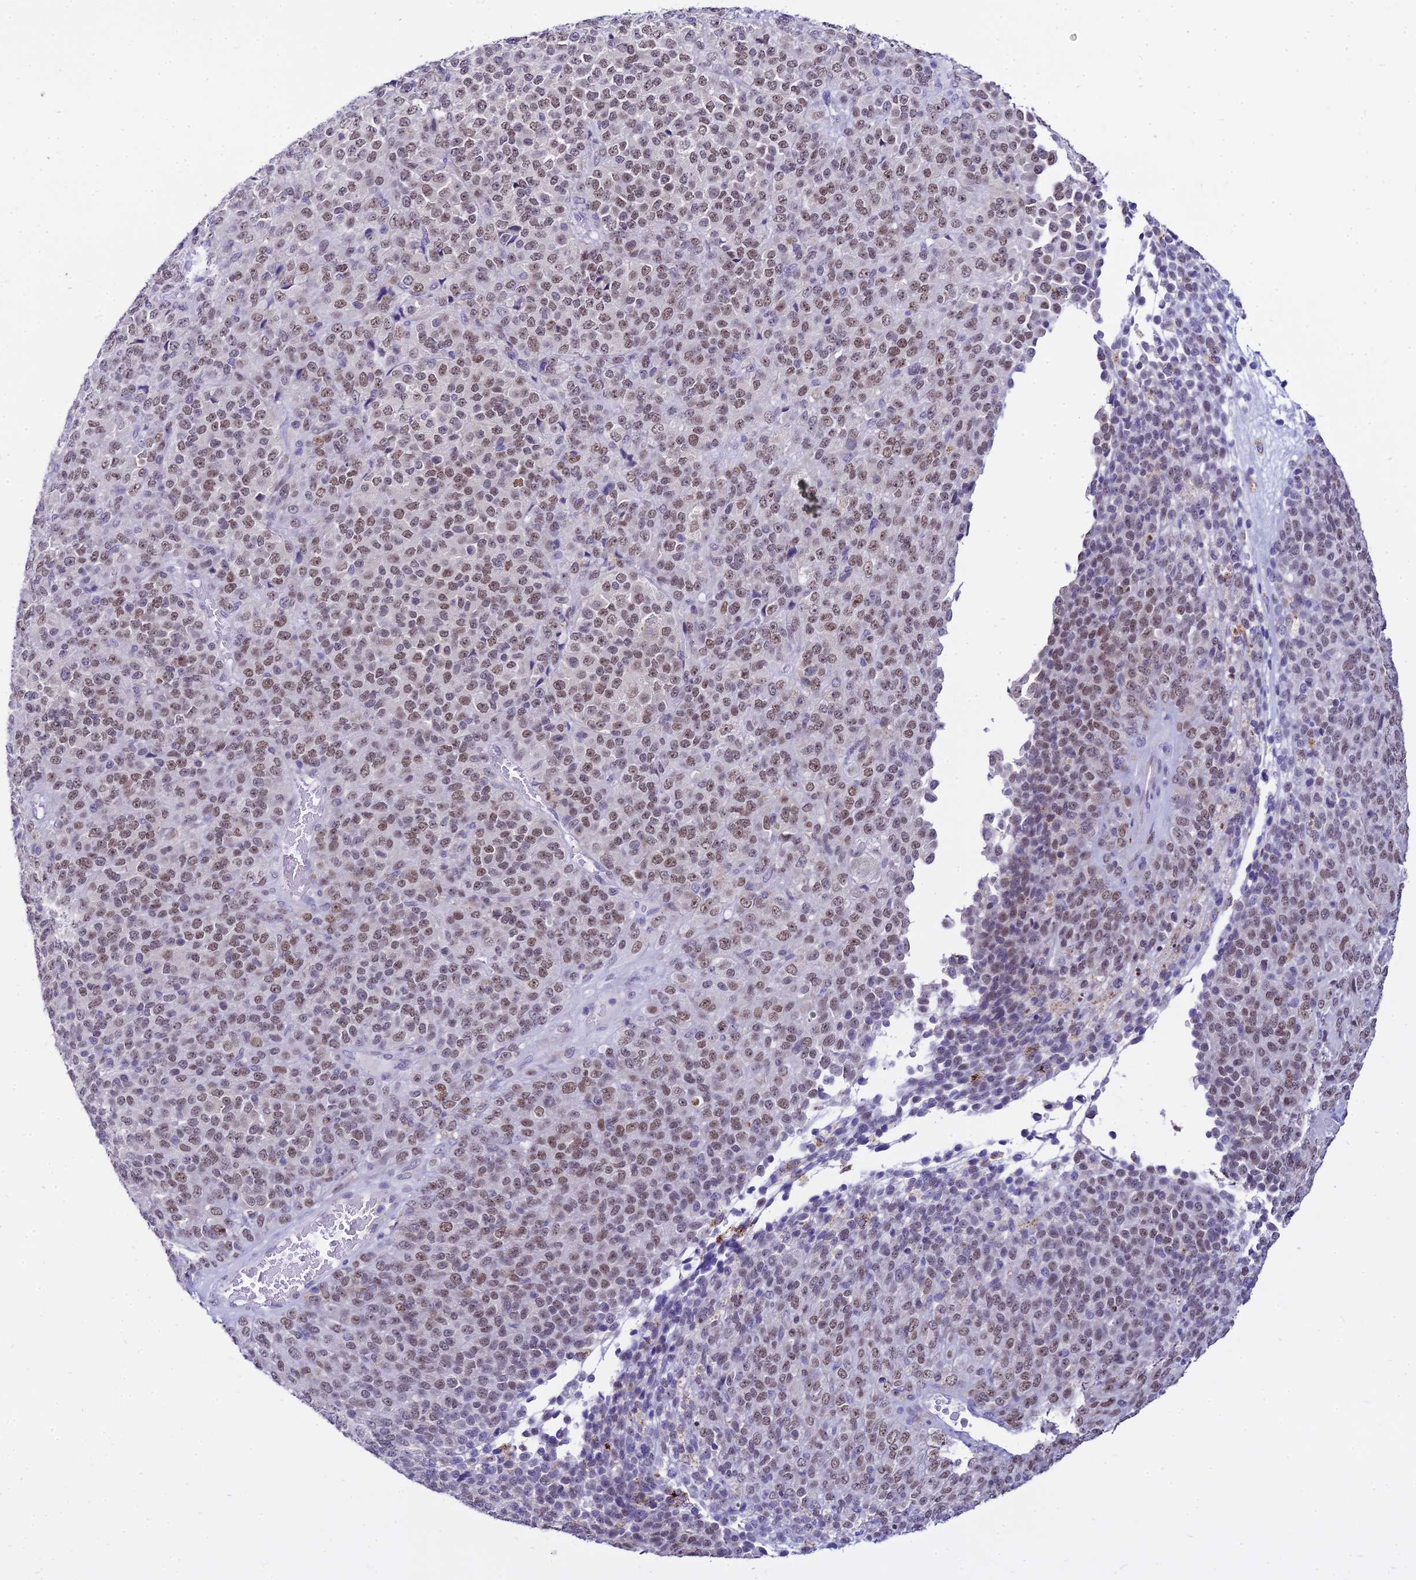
{"staining": {"intensity": "moderate", "quantity": ">75%", "location": "nuclear"}, "tissue": "melanoma", "cell_type": "Tumor cells", "image_type": "cancer", "snomed": [{"axis": "morphology", "description": "Malignant melanoma, Metastatic site"}, {"axis": "topography", "description": "Brain"}], "caption": "There is medium levels of moderate nuclear positivity in tumor cells of malignant melanoma (metastatic site), as demonstrated by immunohistochemical staining (brown color).", "gene": "C6orf163", "patient": {"sex": "female", "age": 56}}